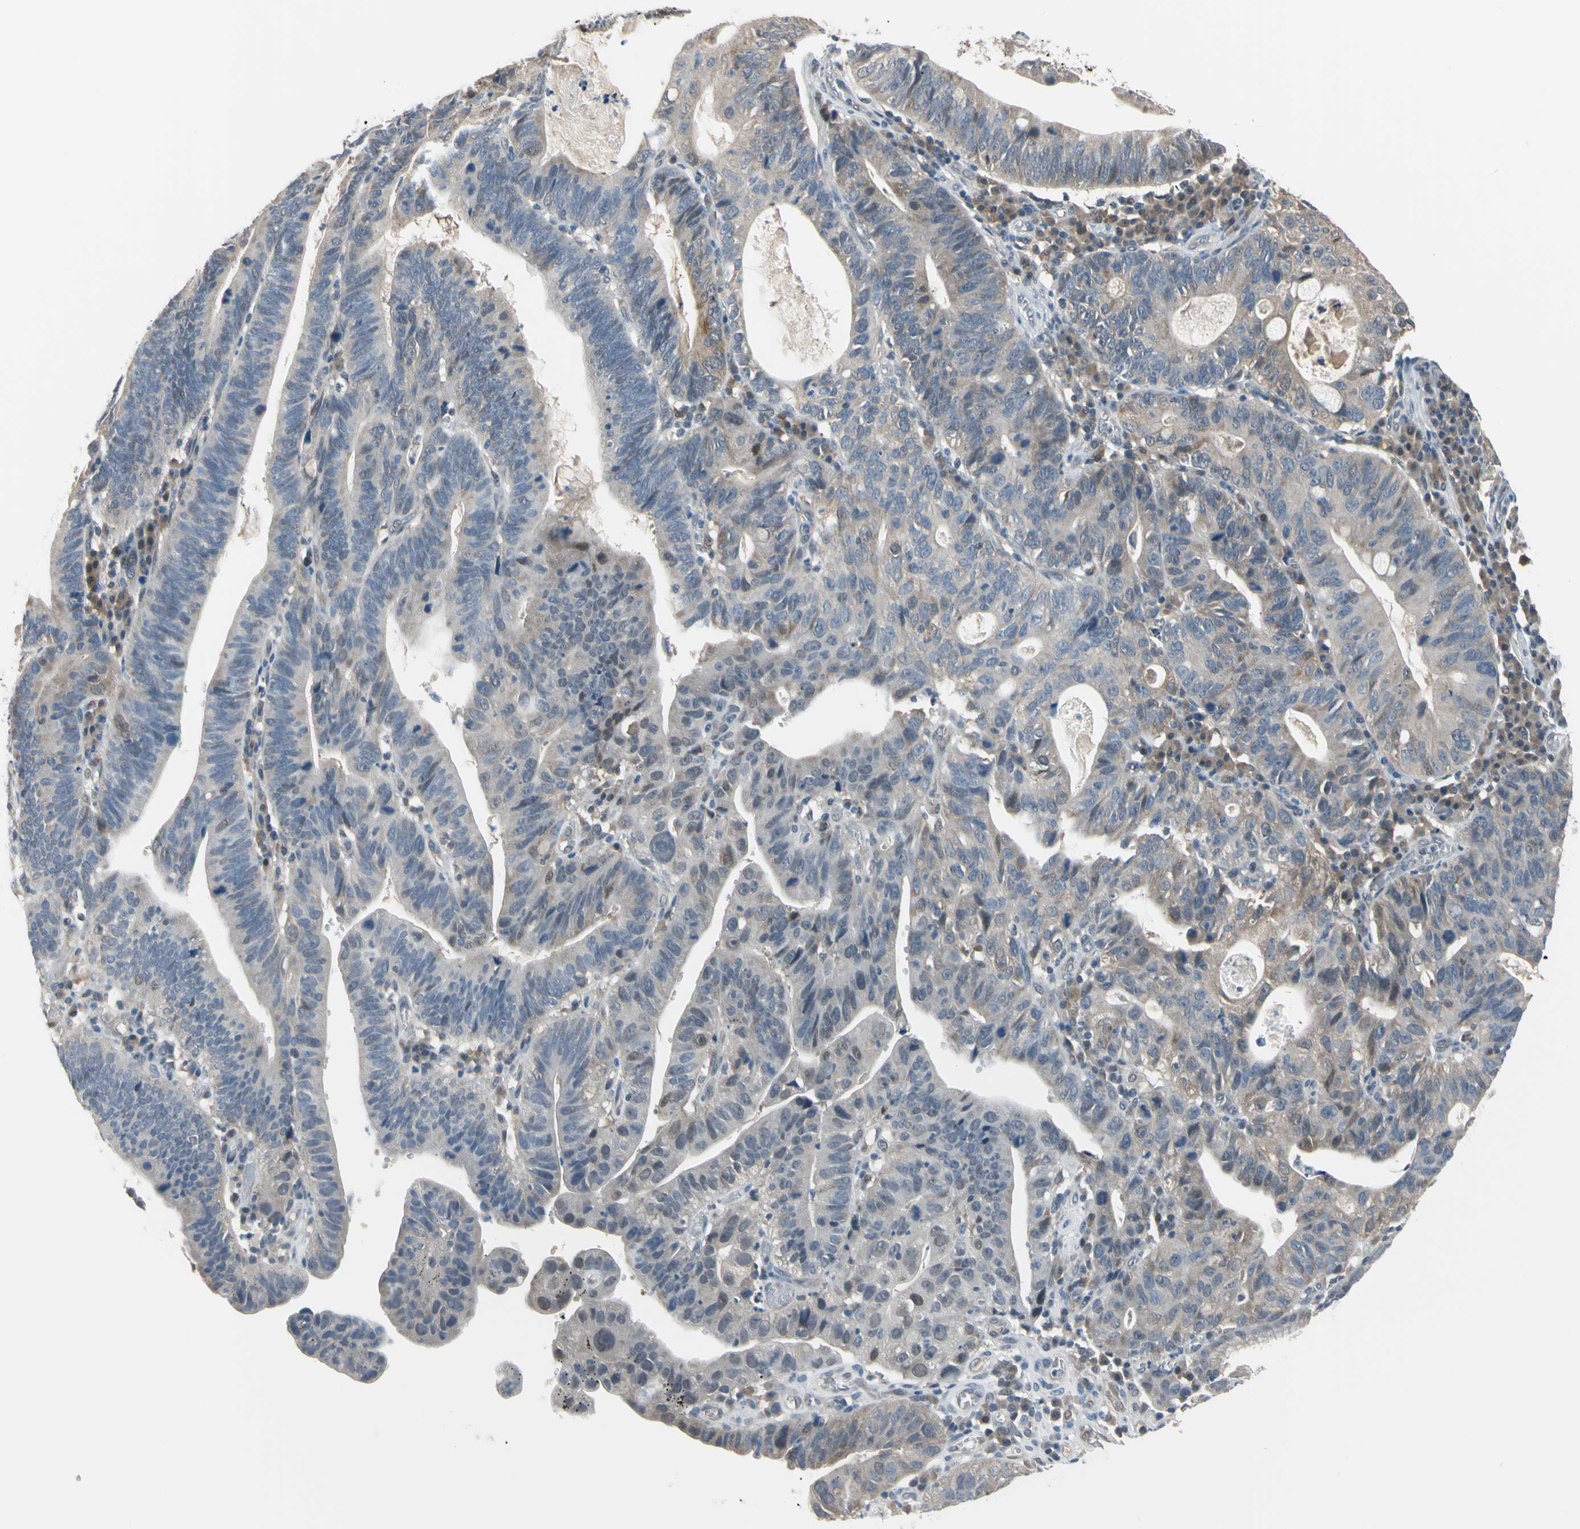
{"staining": {"intensity": "negative", "quantity": "none", "location": "none"}, "tissue": "stomach cancer", "cell_type": "Tumor cells", "image_type": "cancer", "snomed": [{"axis": "morphology", "description": "Adenocarcinoma, NOS"}, {"axis": "topography", "description": "Stomach"}], "caption": "An immunohistochemistry (IHC) histopathology image of adenocarcinoma (stomach) is shown. There is no staining in tumor cells of adenocarcinoma (stomach).", "gene": "HSPA4", "patient": {"sex": "male", "age": 59}}